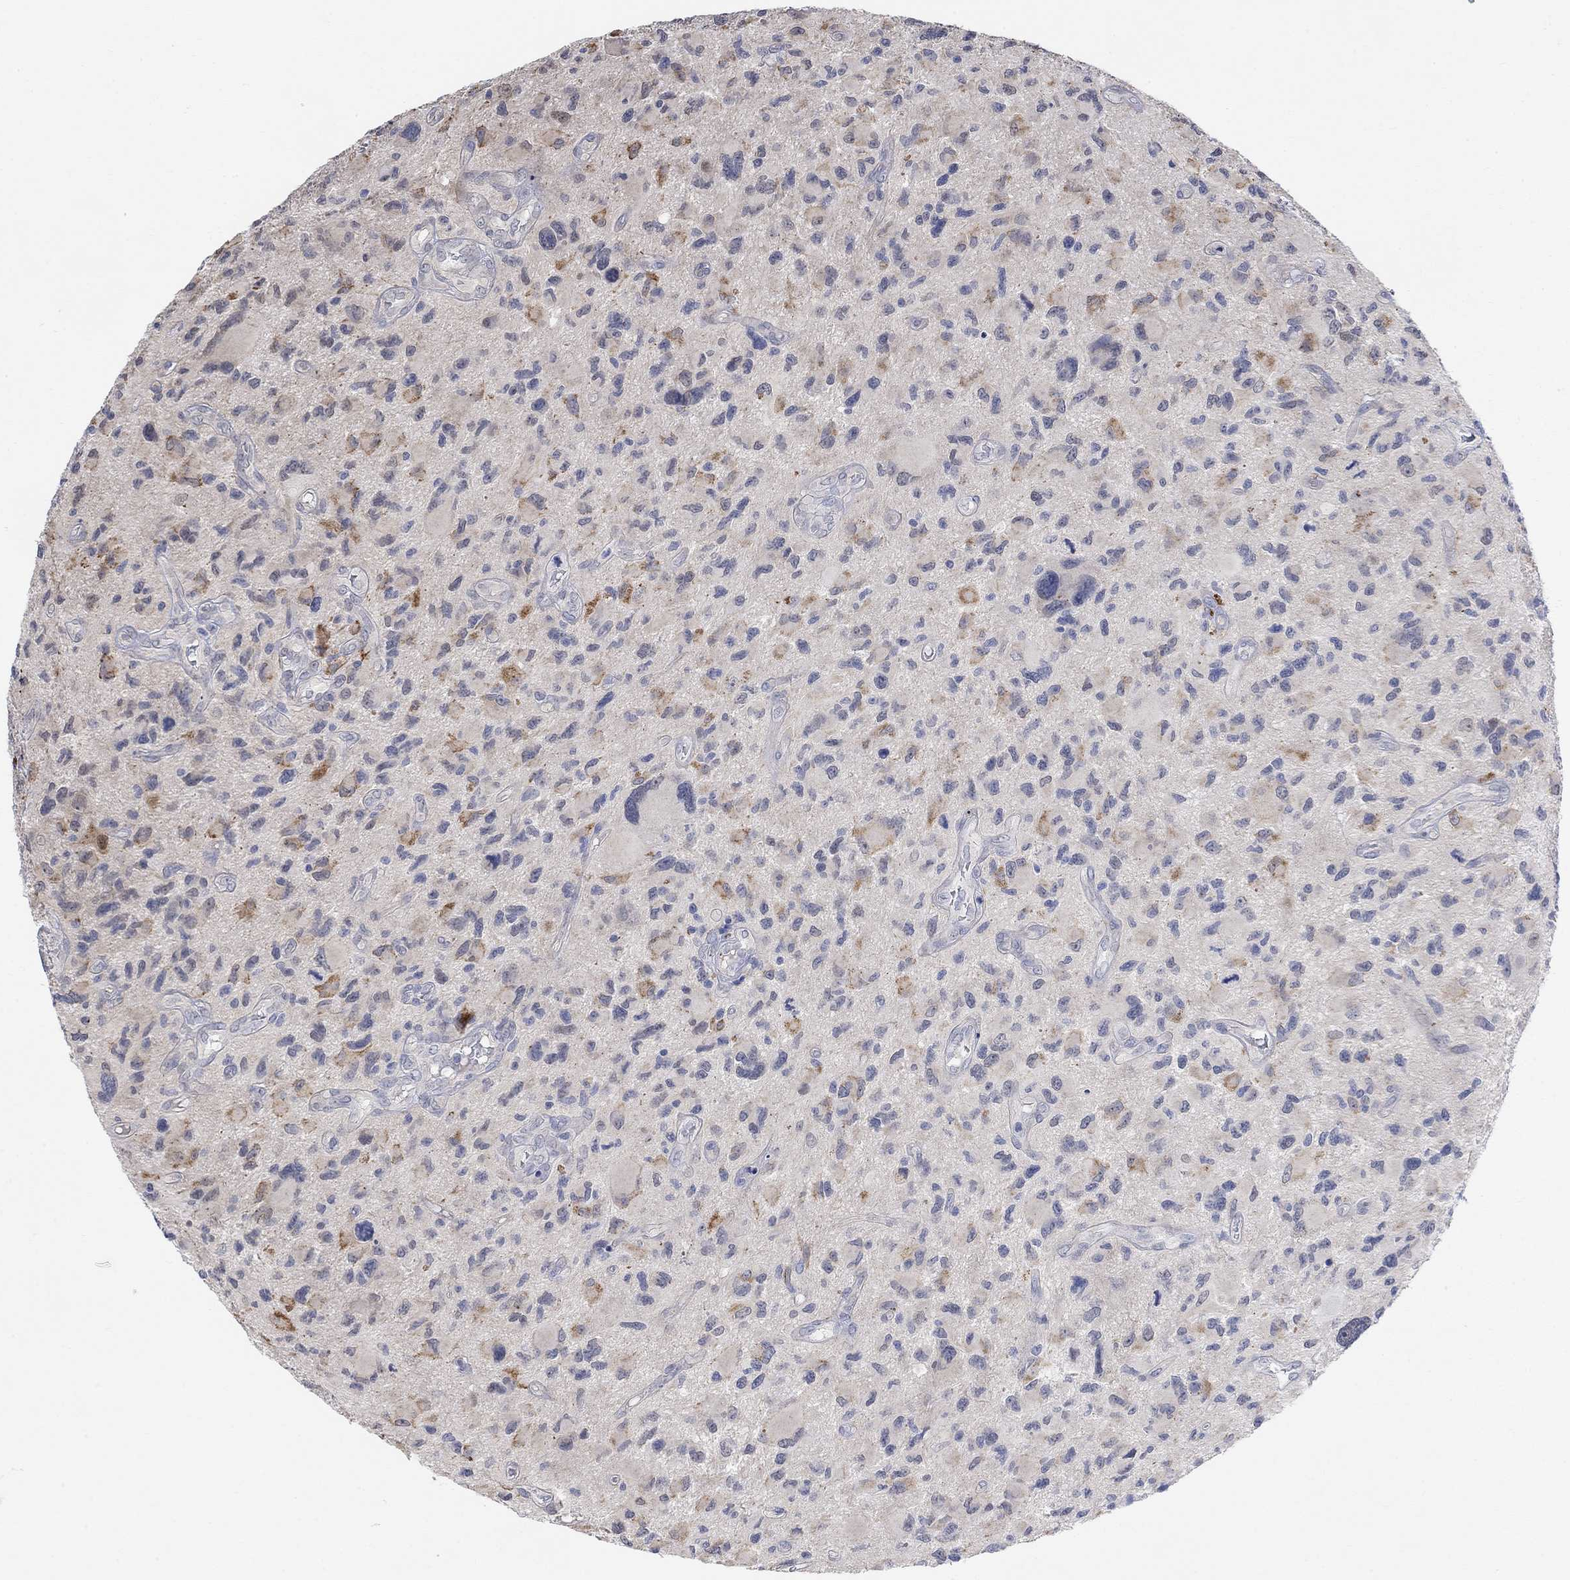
{"staining": {"intensity": "negative", "quantity": "none", "location": "none"}, "tissue": "glioma", "cell_type": "Tumor cells", "image_type": "cancer", "snomed": [{"axis": "morphology", "description": "Glioma, malignant, NOS"}, {"axis": "morphology", "description": "Glioma, malignant, High grade"}, {"axis": "topography", "description": "Brain"}], "caption": "Immunohistochemistry (IHC) image of neoplastic tissue: human malignant glioma stained with DAB reveals no significant protein expression in tumor cells. Brightfield microscopy of IHC stained with DAB (brown) and hematoxylin (blue), captured at high magnification.", "gene": "CNTF", "patient": {"sex": "female", "age": 71}}